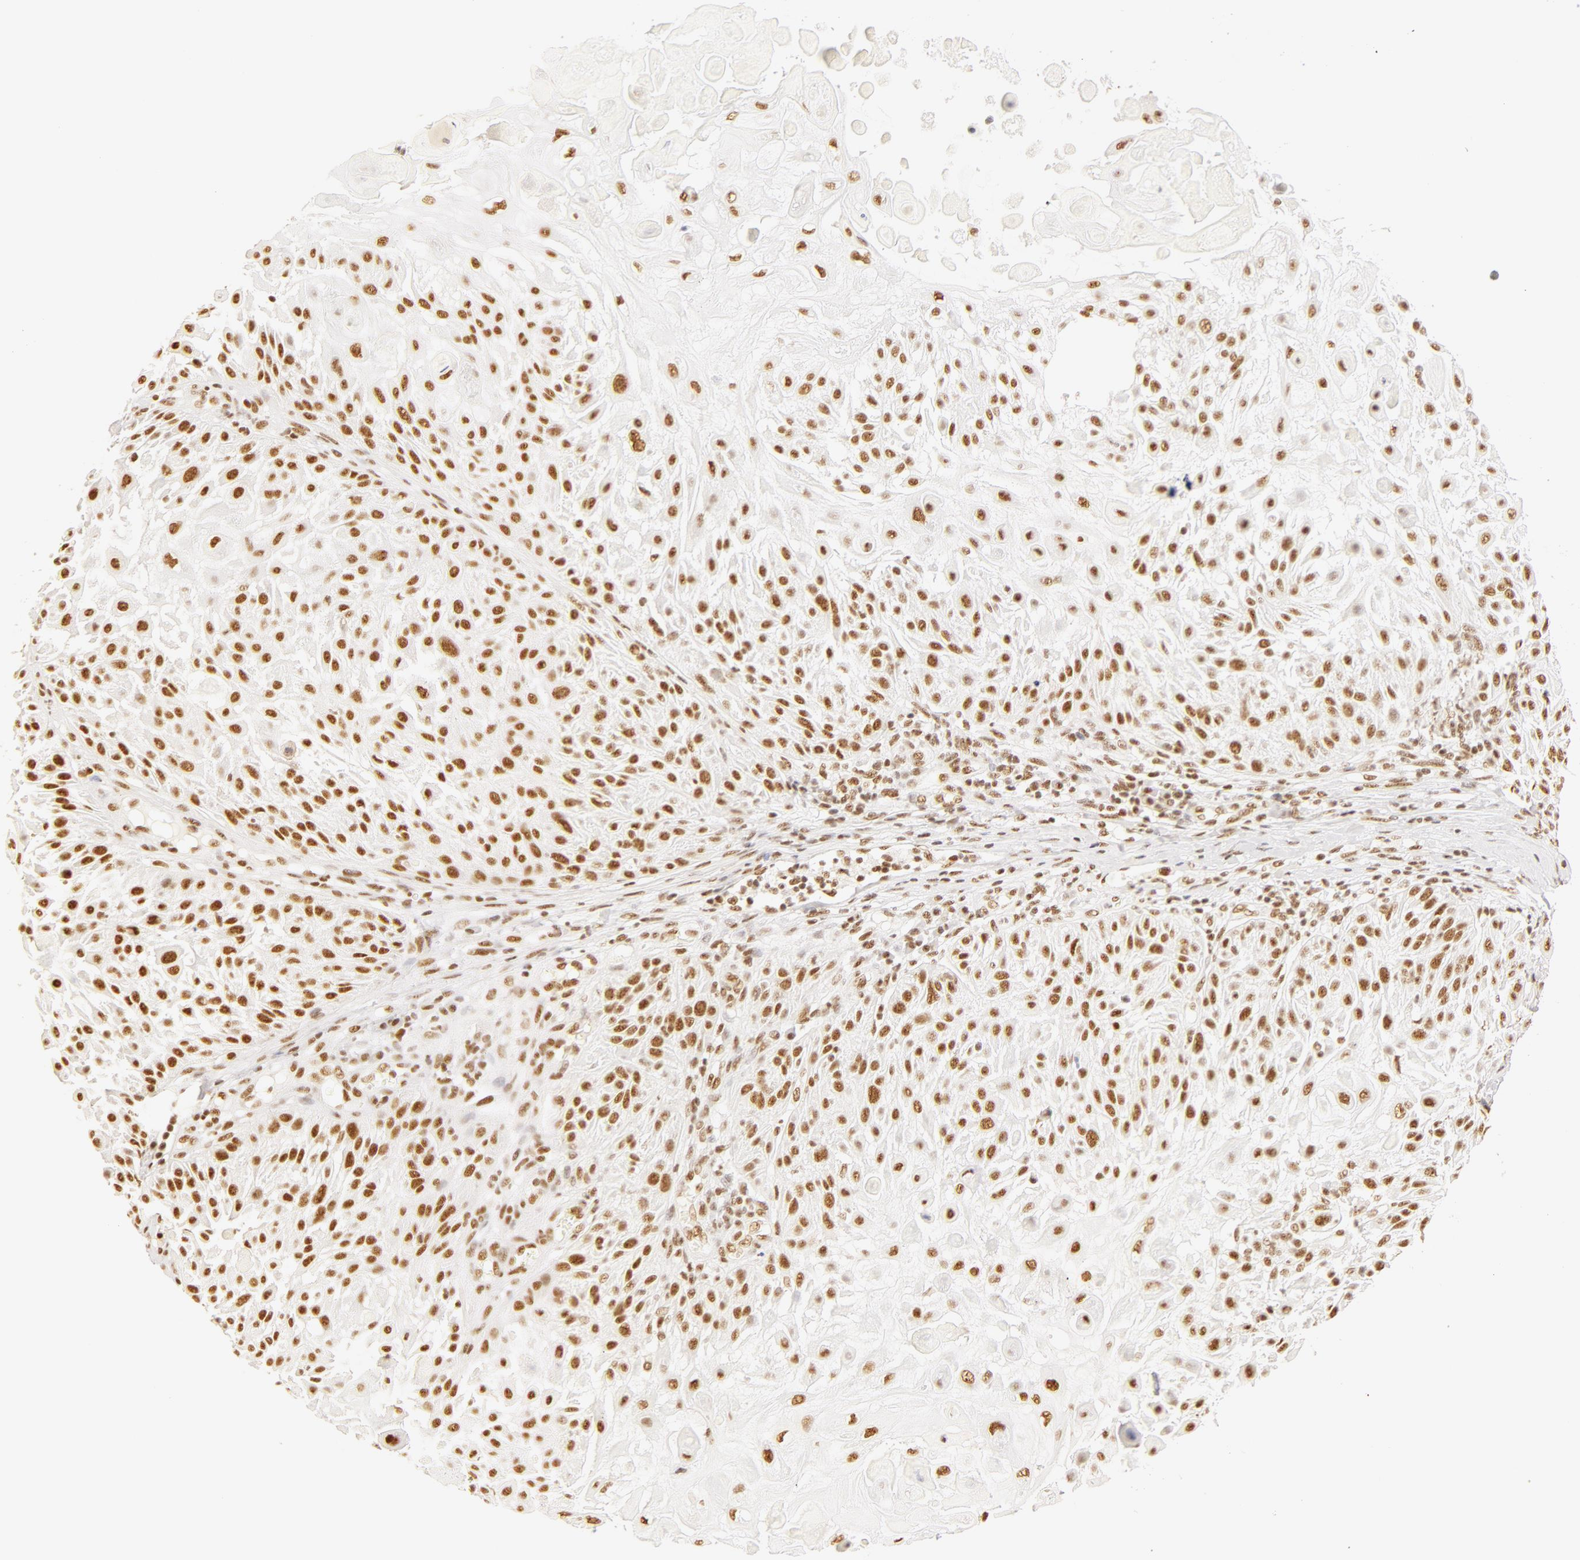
{"staining": {"intensity": "weak", "quantity": ">75%", "location": "nuclear"}, "tissue": "skin cancer", "cell_type": "Tumor cells", "image_type": "cancer", "snomed": [{"axis": "morphology", "description": "Squamous cell carcinoma, NOS"}, {"axis": "topography", "description": "Skin"}], "caption": "Approximately >75% of tumor cells in squamous cell carcinoma (skin) demonstrate weak nuclear protein staining as visualized by brown immunohistochemical staining.", "gene": "RBM39", "patient": {"sex": "female", "age": 89}}